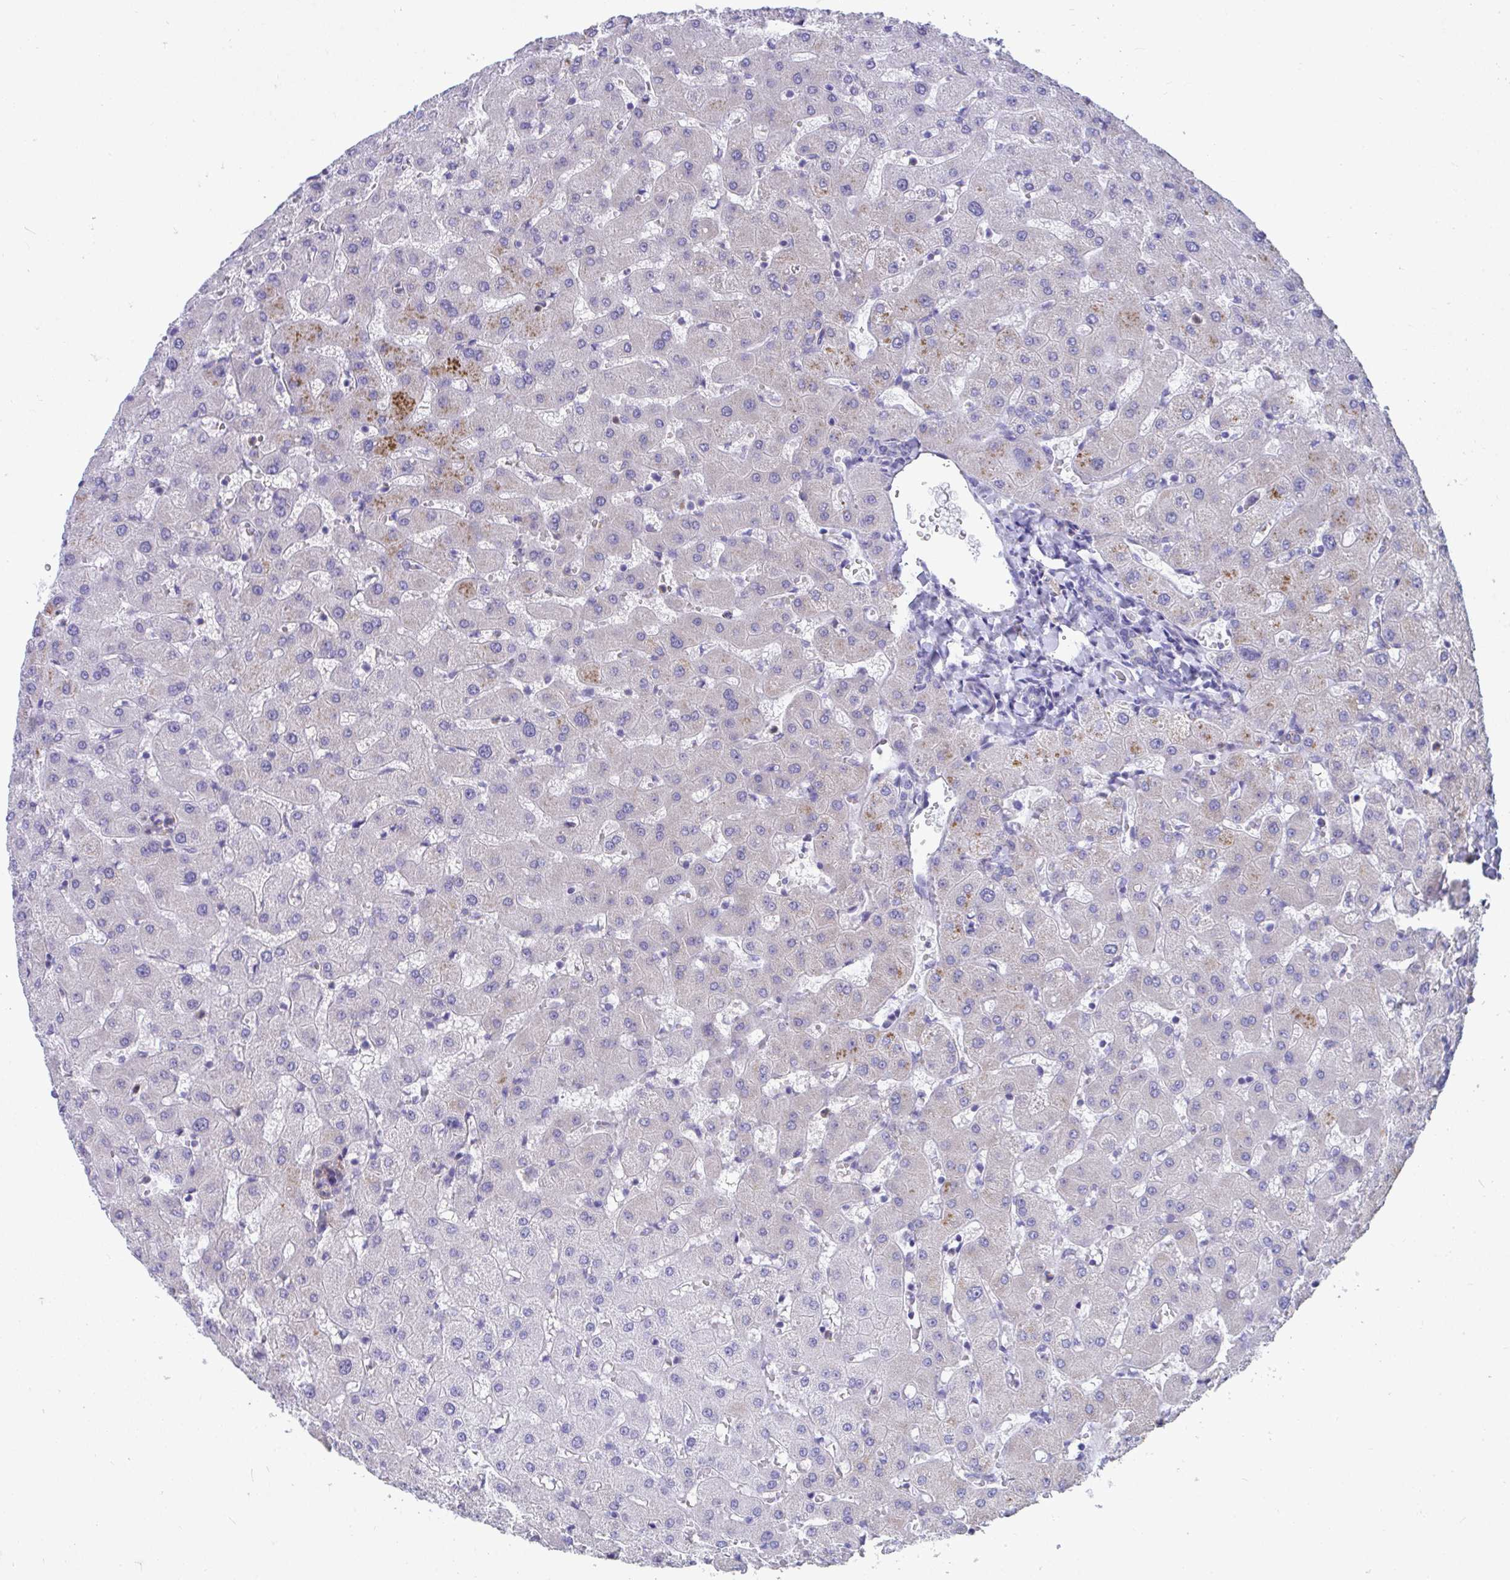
{"staining": {"intensity": "negative", "quantity": "none", "location": "none"}, "tissue": "liver", "cell_type": "Cholangiocytes", "image_type": "normal", "snomed": [{"axis": "morphology", "description": "Normal tissue, NOS"}, {"axis": "topography", "description": "Liver"}], "caption": "Immunohistochemical staining of normal human liver exhibits no significant staining in cholangiocytes.", "gene": "COA5", "patient": {"sex": "female", "age": 63}}